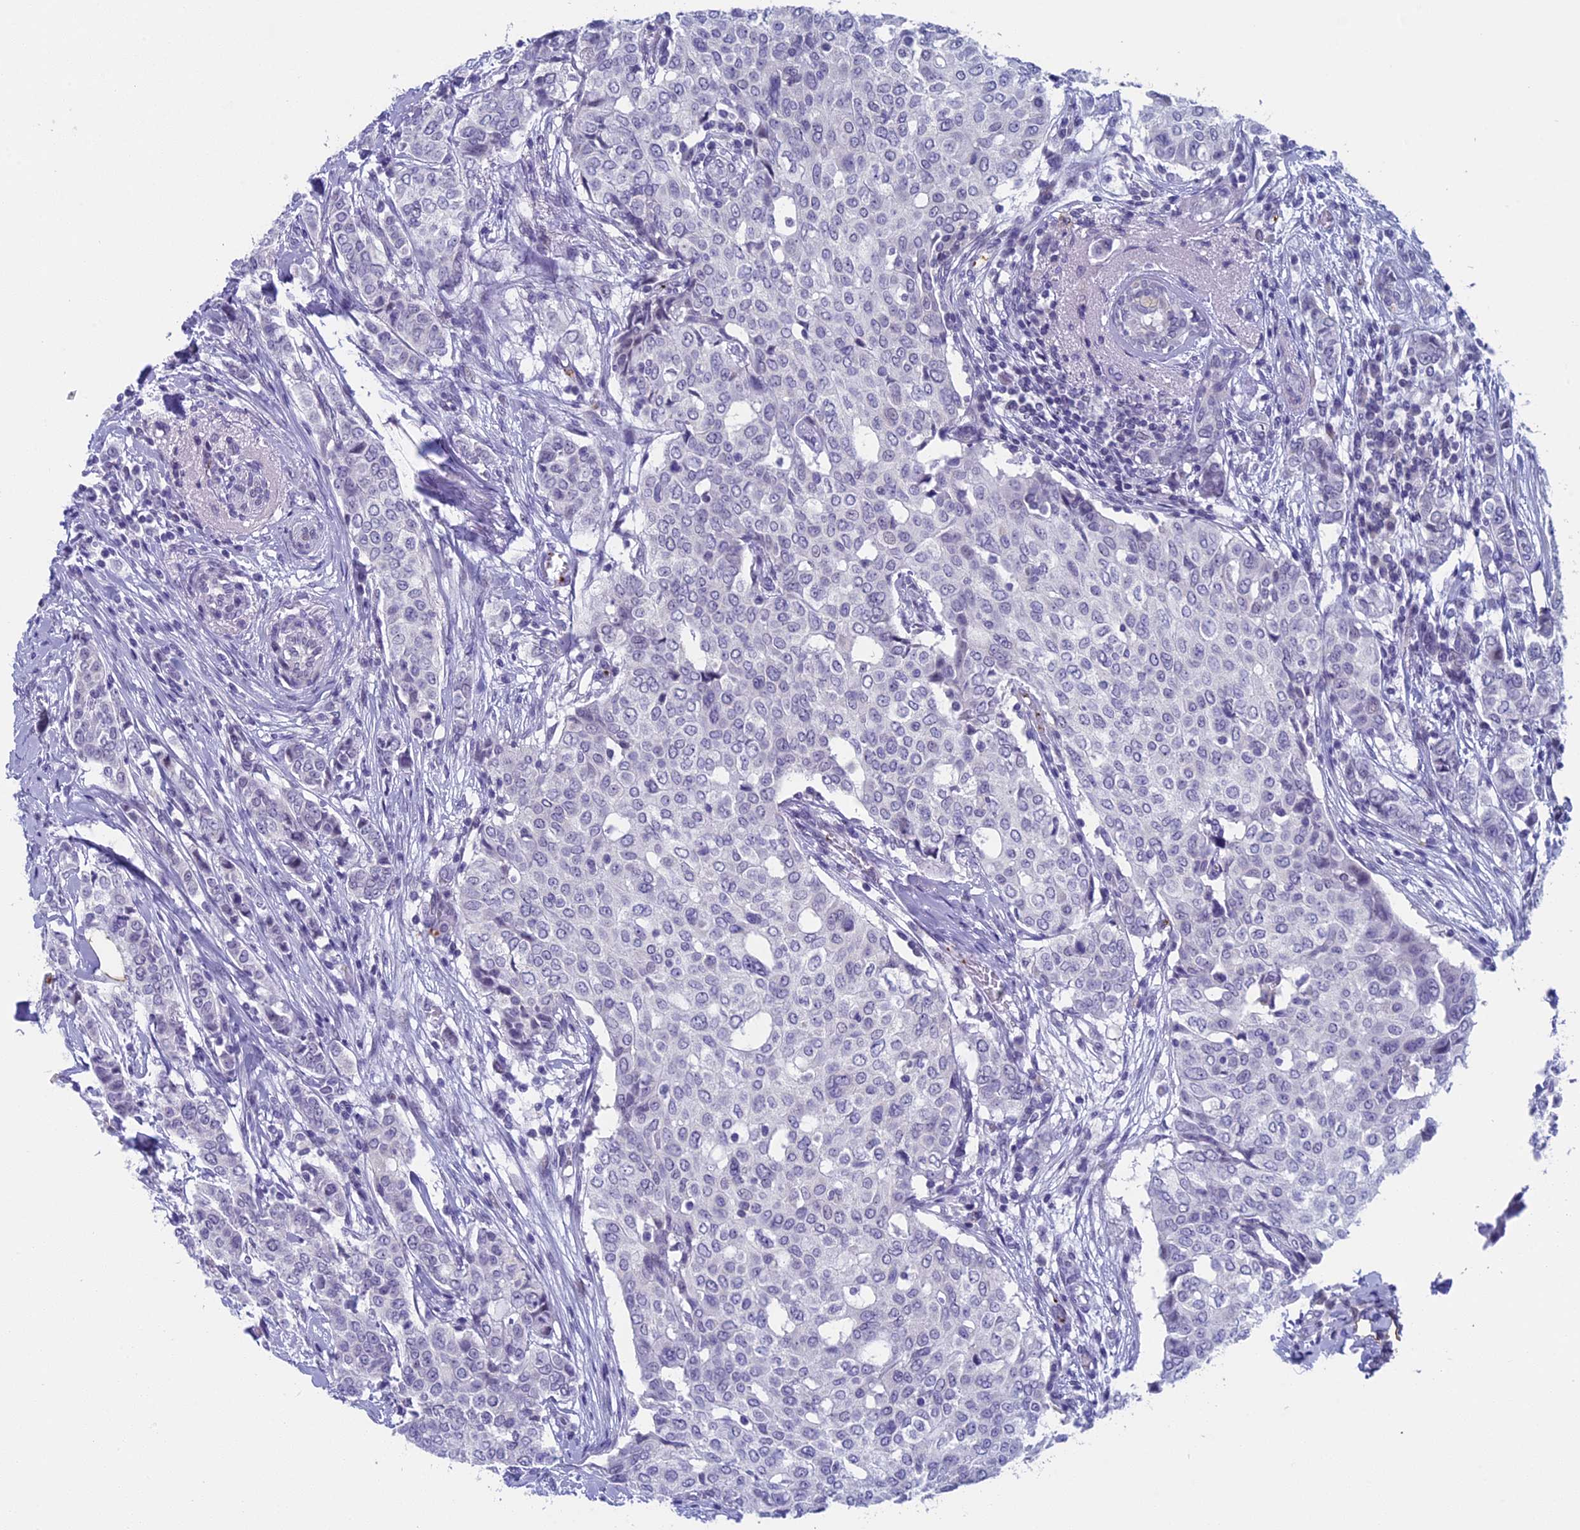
{"staining": {"intensity": "negative", "quantity": "none", "location": "none"}, "tissue": "breast cancer", "cell_type": "Tumor cells", "image_type": "cancer", "snomed": [{"axis": "morphology", "description": "Lobular carcinoma"}, {"axis": "topography", "description": "Breast"}], "caption": "Breast lobular carcinoma was stained to show a protein in brown. There is no significant expression in tumor cells.", "gene": "AIFM2", "patient": {"sex": "female", "age": 51}}